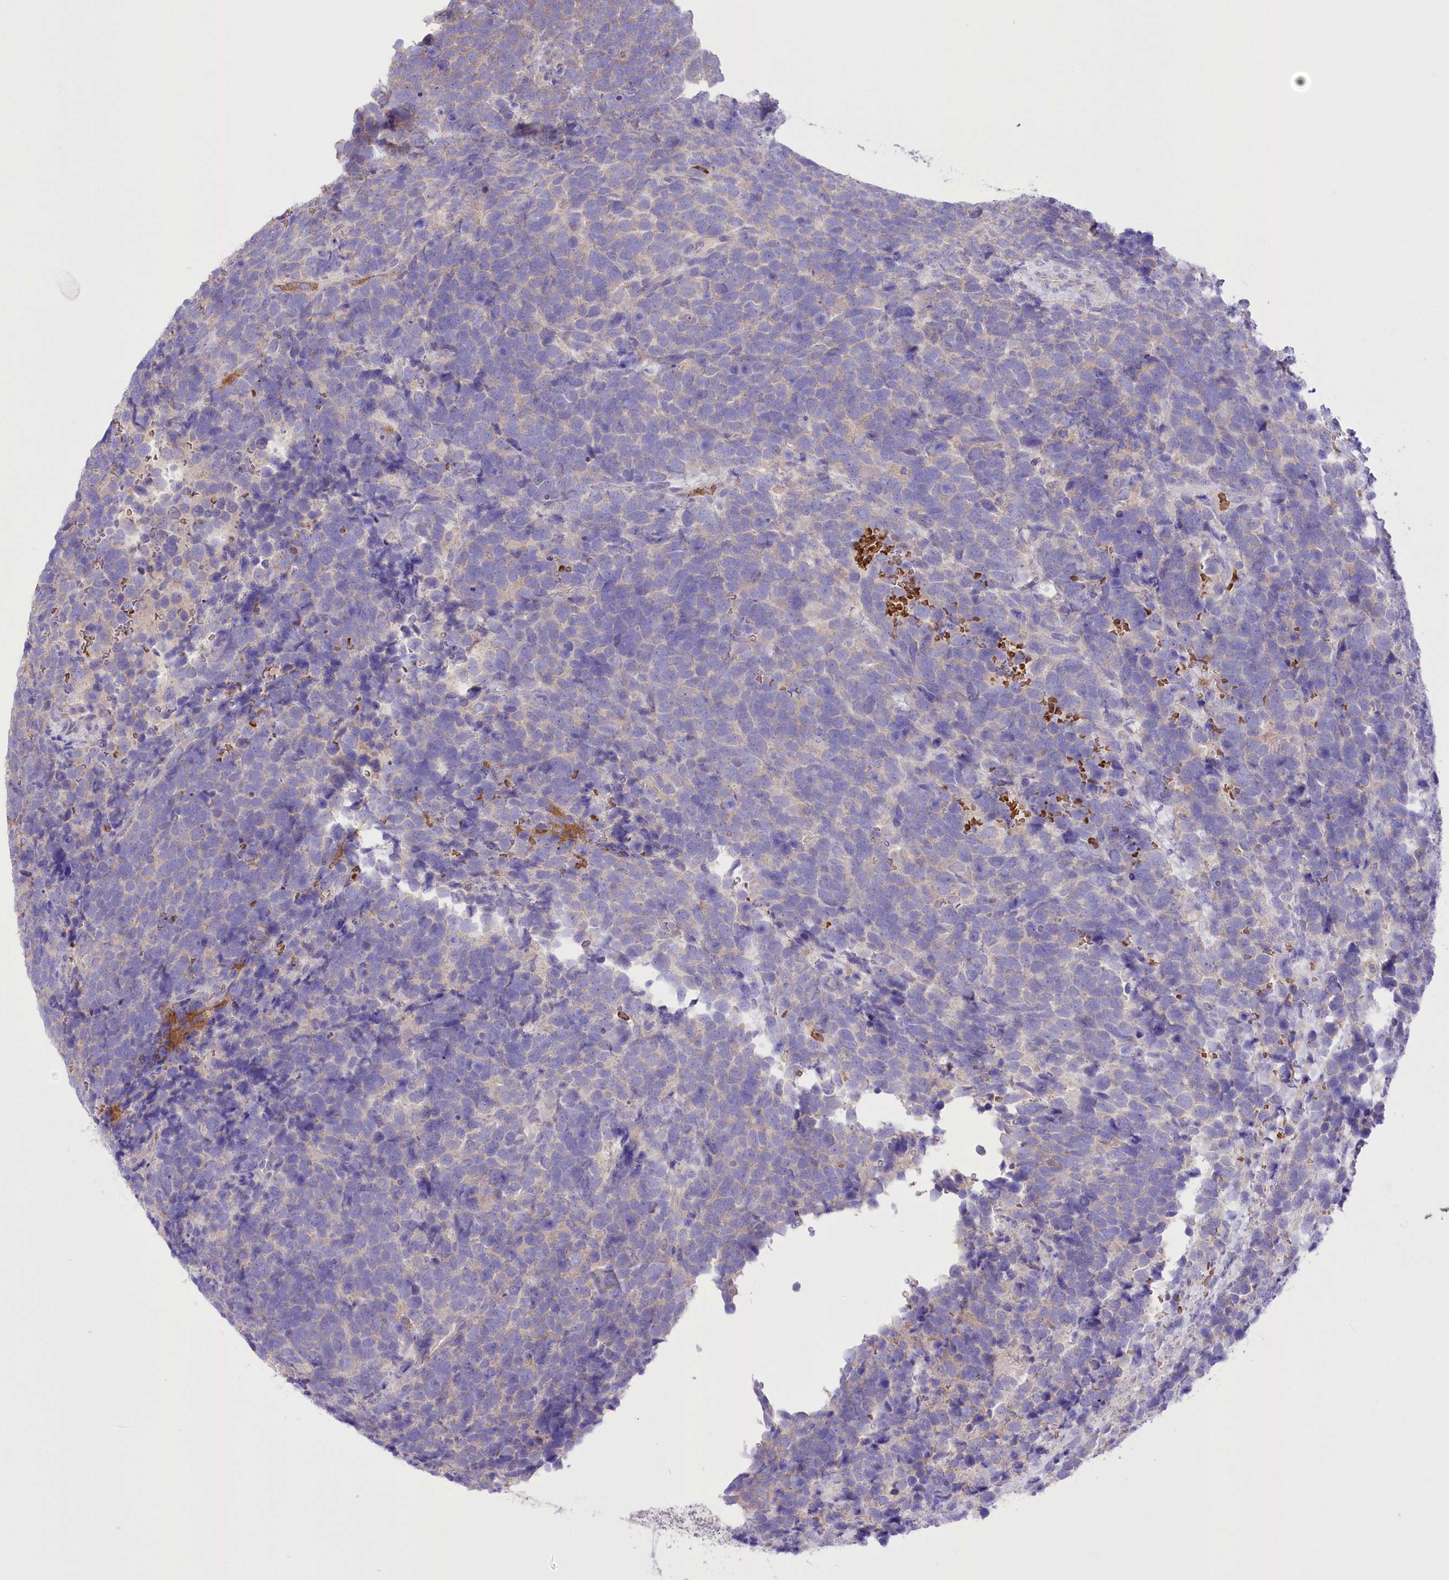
{"staining": {"intensity": "negative", "quantity": "none", "location": "none"}, "tissue": "urothelial cancer", "cell_type": "Tumor cells", "image_type": "cancer", "snomed": [{"axis": "morphology", "description": "Urothelial carcinoma, High grade"}, {"axis": "topography", "description": "Urinary bladder"}], "caption": "Immunohistochemistry of human urothelial cancer reveals no staining in tumor cells.", "gene": "PRSS53", "patient": {"sex": "female", "age": 82}}